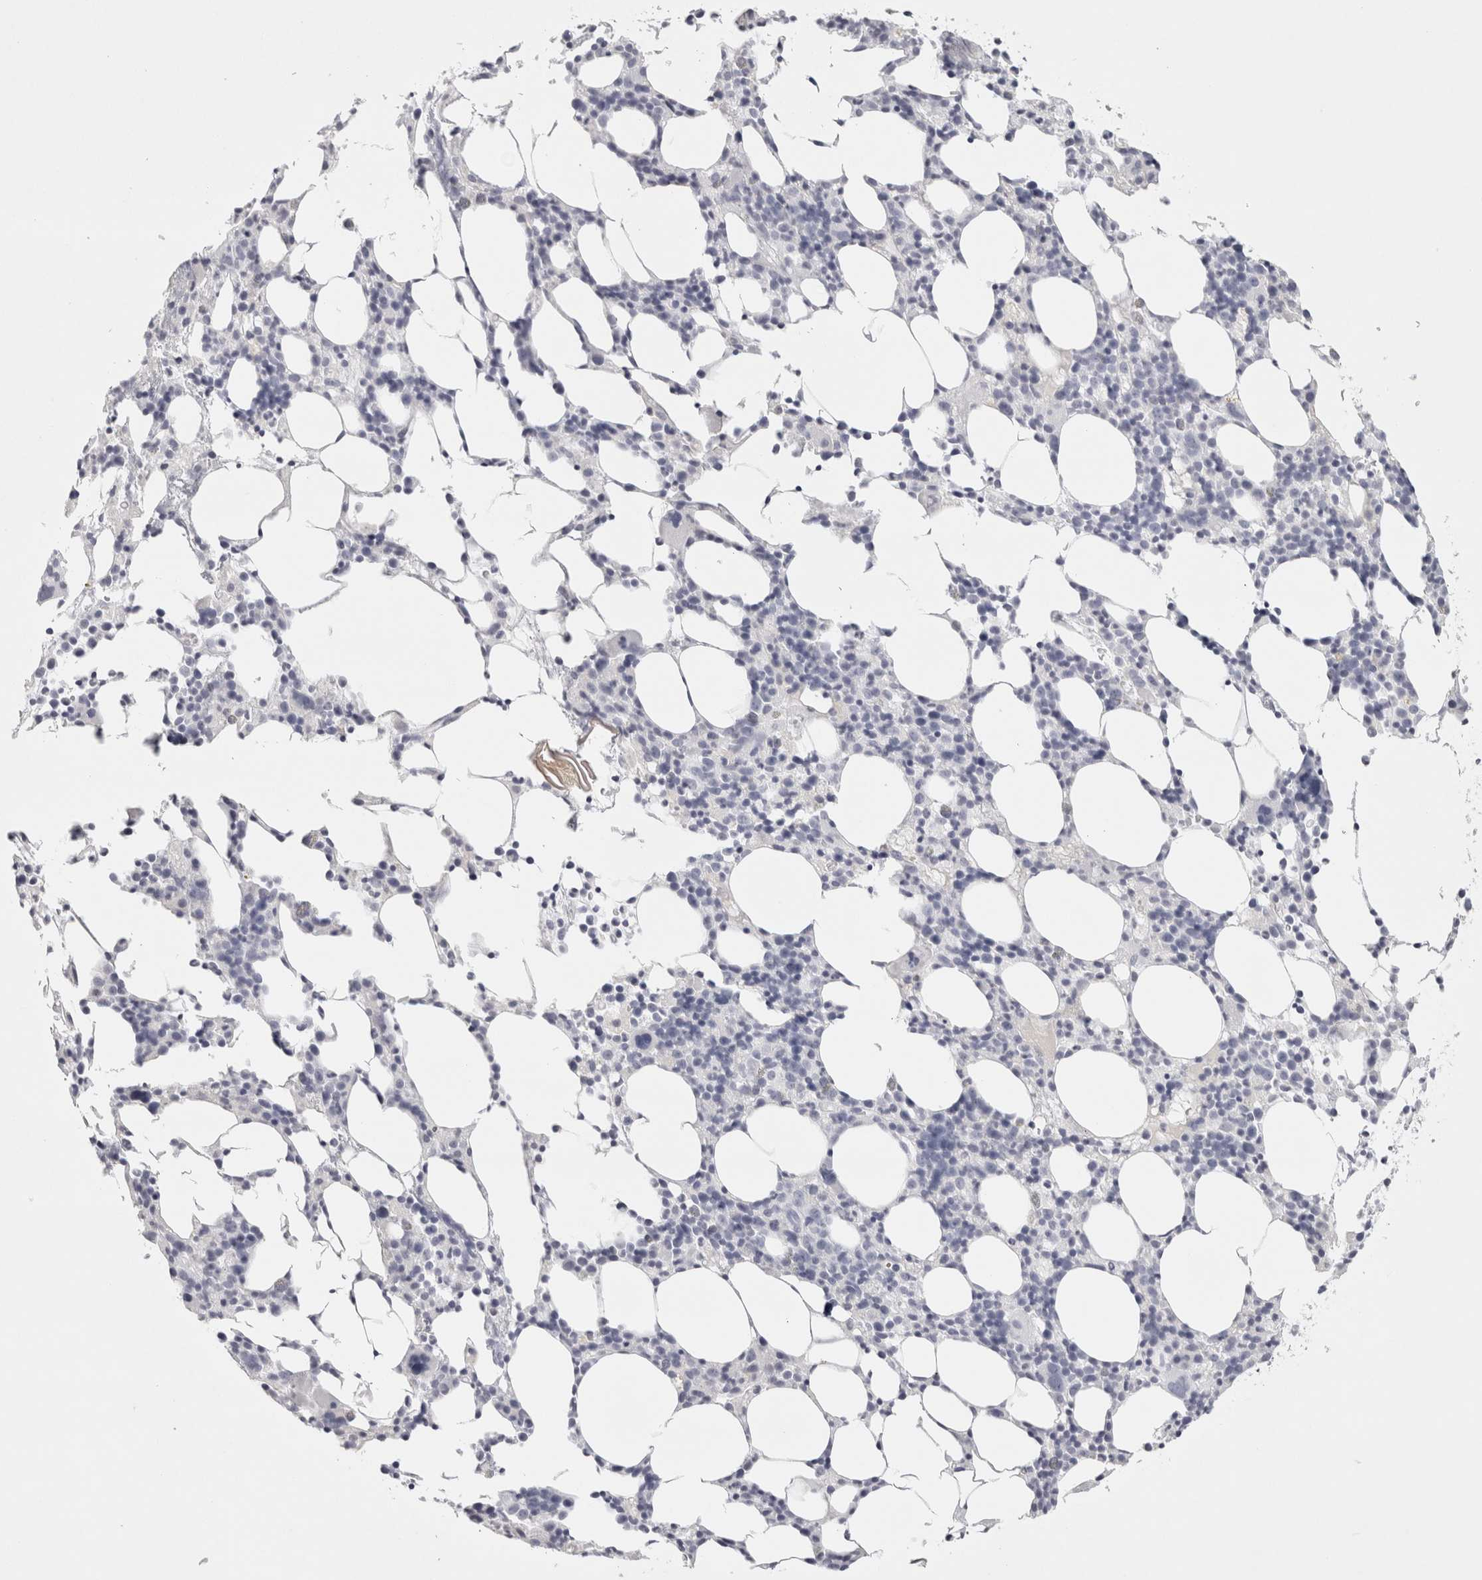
{"staining": {"intensity": "negative", "quantity": "none", "location": "none"}, "tissue": "bone marrow", "cell_type": "Hematopoietic cells", "image_type": "normal", "snomed": [{"axis": "morphology", "description": "Normal tissue, NOS"}, {"axis": "morphology", "description": "Inflammation, NOS"}, {"axis": "topography", "description": "Bone marrow"}], "caption": "The micrograph reveals no significant expression in hematopoietic cells of bone marrow.", "gene": "GARIN1A", "patient": {"sex": "male", "age": 55}}